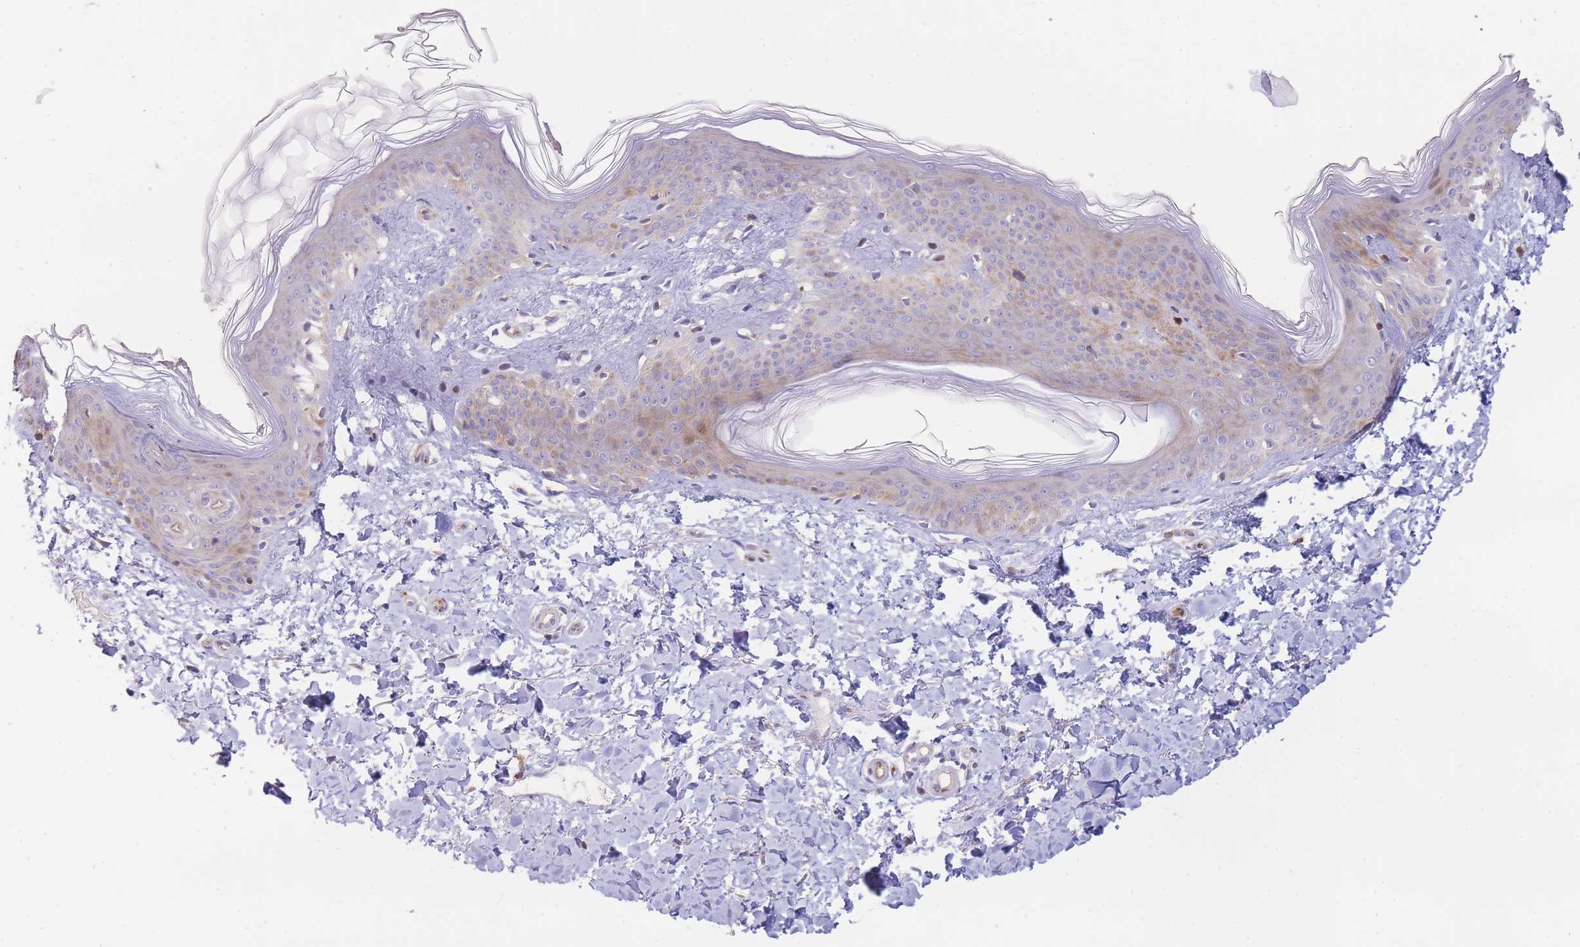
{"staining": {"intensity": "negative", "quantity": "none", "location": "none"}, "tissue": "skin", "cell_type": "Fibroblasts", "image_type": "normal", "snomed": [{"axis": "morphology", "description": "Normal tissue, NOS"}, {"axis": "topography", "description": "Skin"}], "caption": "IHC of benign human skin demonstrates no expression in fibroblasts.", "gene": "ATP5MC2", "patient": {"sex": "female", "age": 41}}